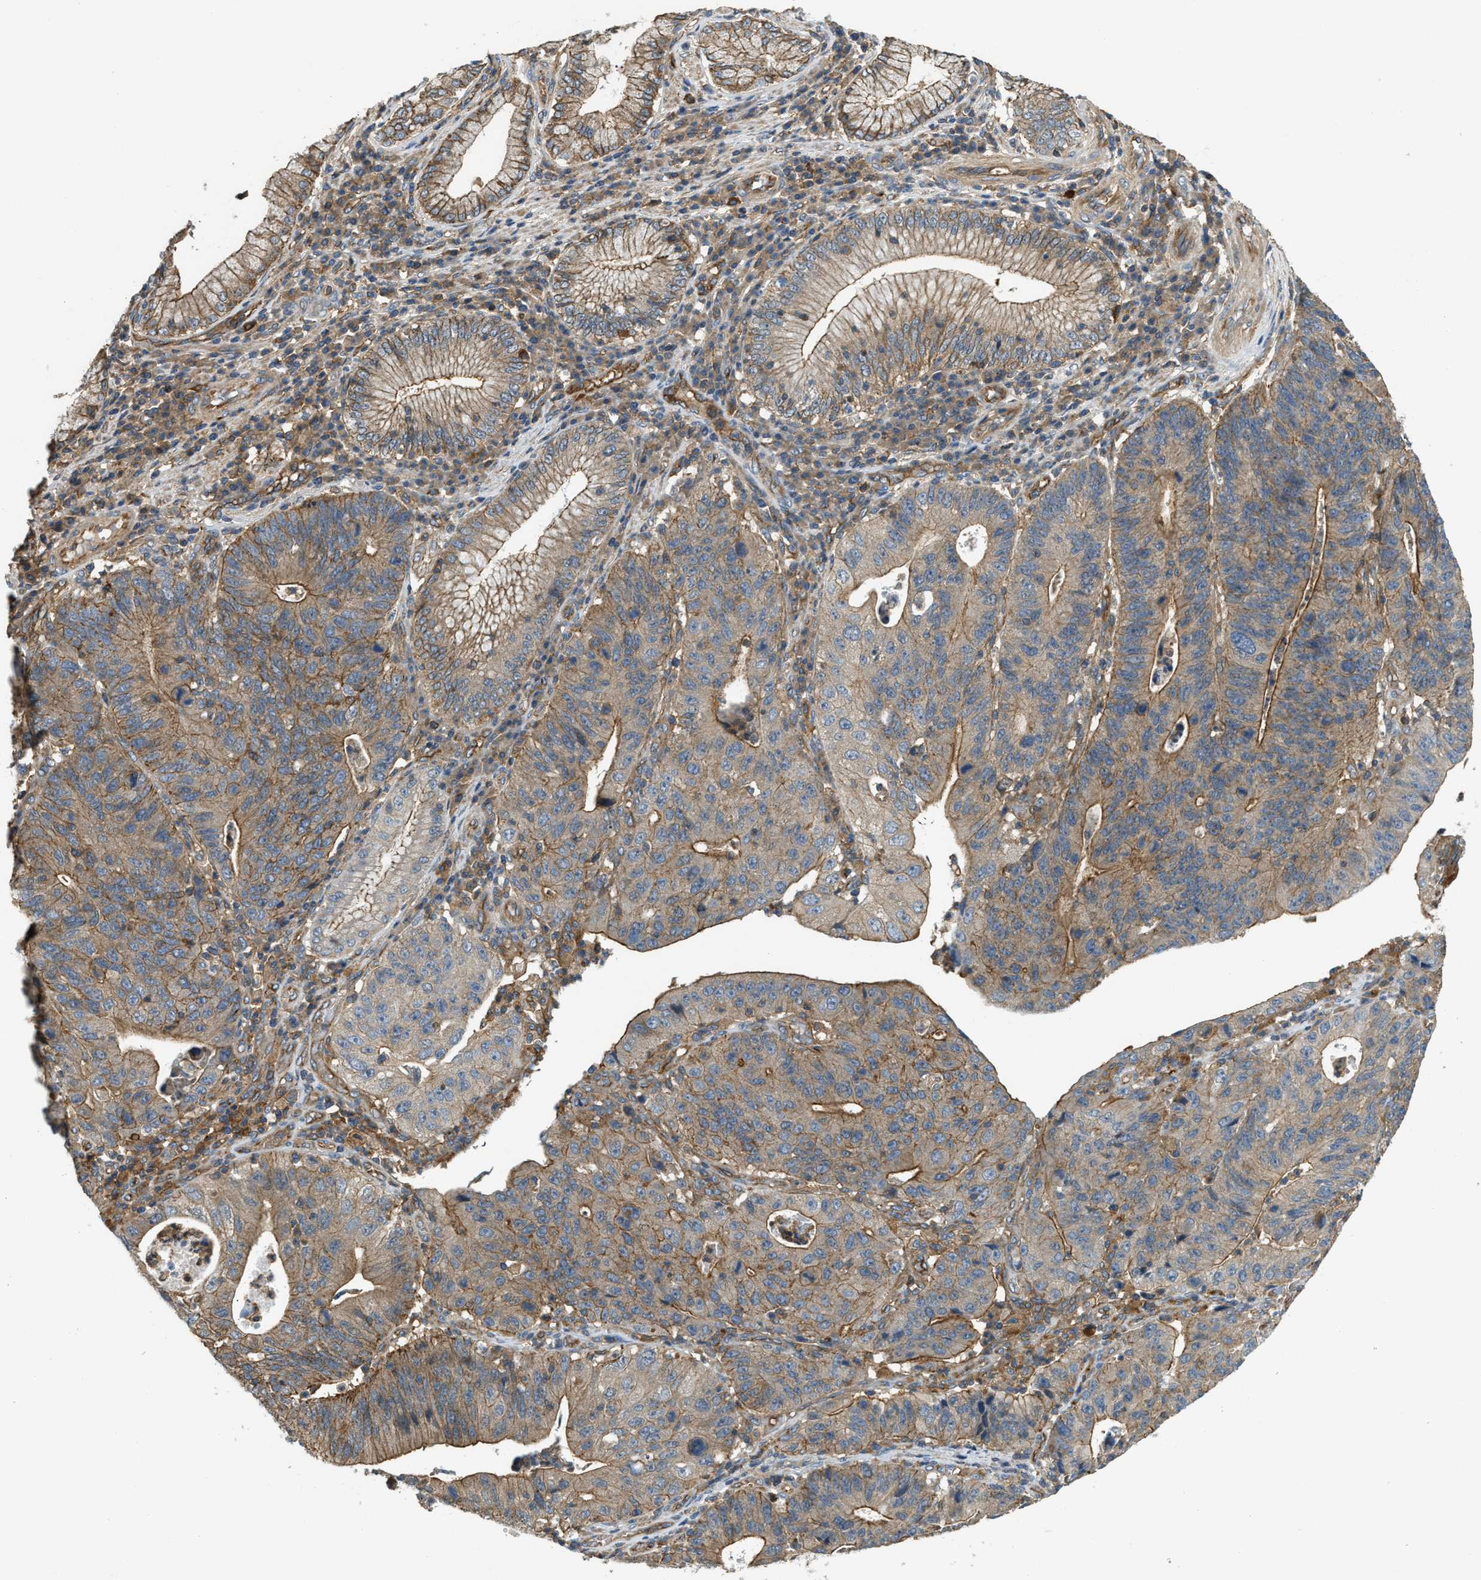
{"staining": {"intensity": "moderate", "quantity": "25%-75%", "location": "cytoplasmic/membranous"}, "tissue": "stomach cancer", "cell_type": "Tumor cells", "image_type": "cancer", "snomed": [{"axis": "morphology", "description": "Adenocarcinoma, NOS"}, {"axis": "topography", "description": "Stomach"}], "caption": "Immunohistochemistry histopathology image of human stomach adenocarcinoma stained for a protein (brown), which displays medium levels of moderate cytoplasmic/membranous positivity in about 25%-75% of tumor cells.", "gene": "BAG4", "patient": {"sex": "male", "age": 59}}